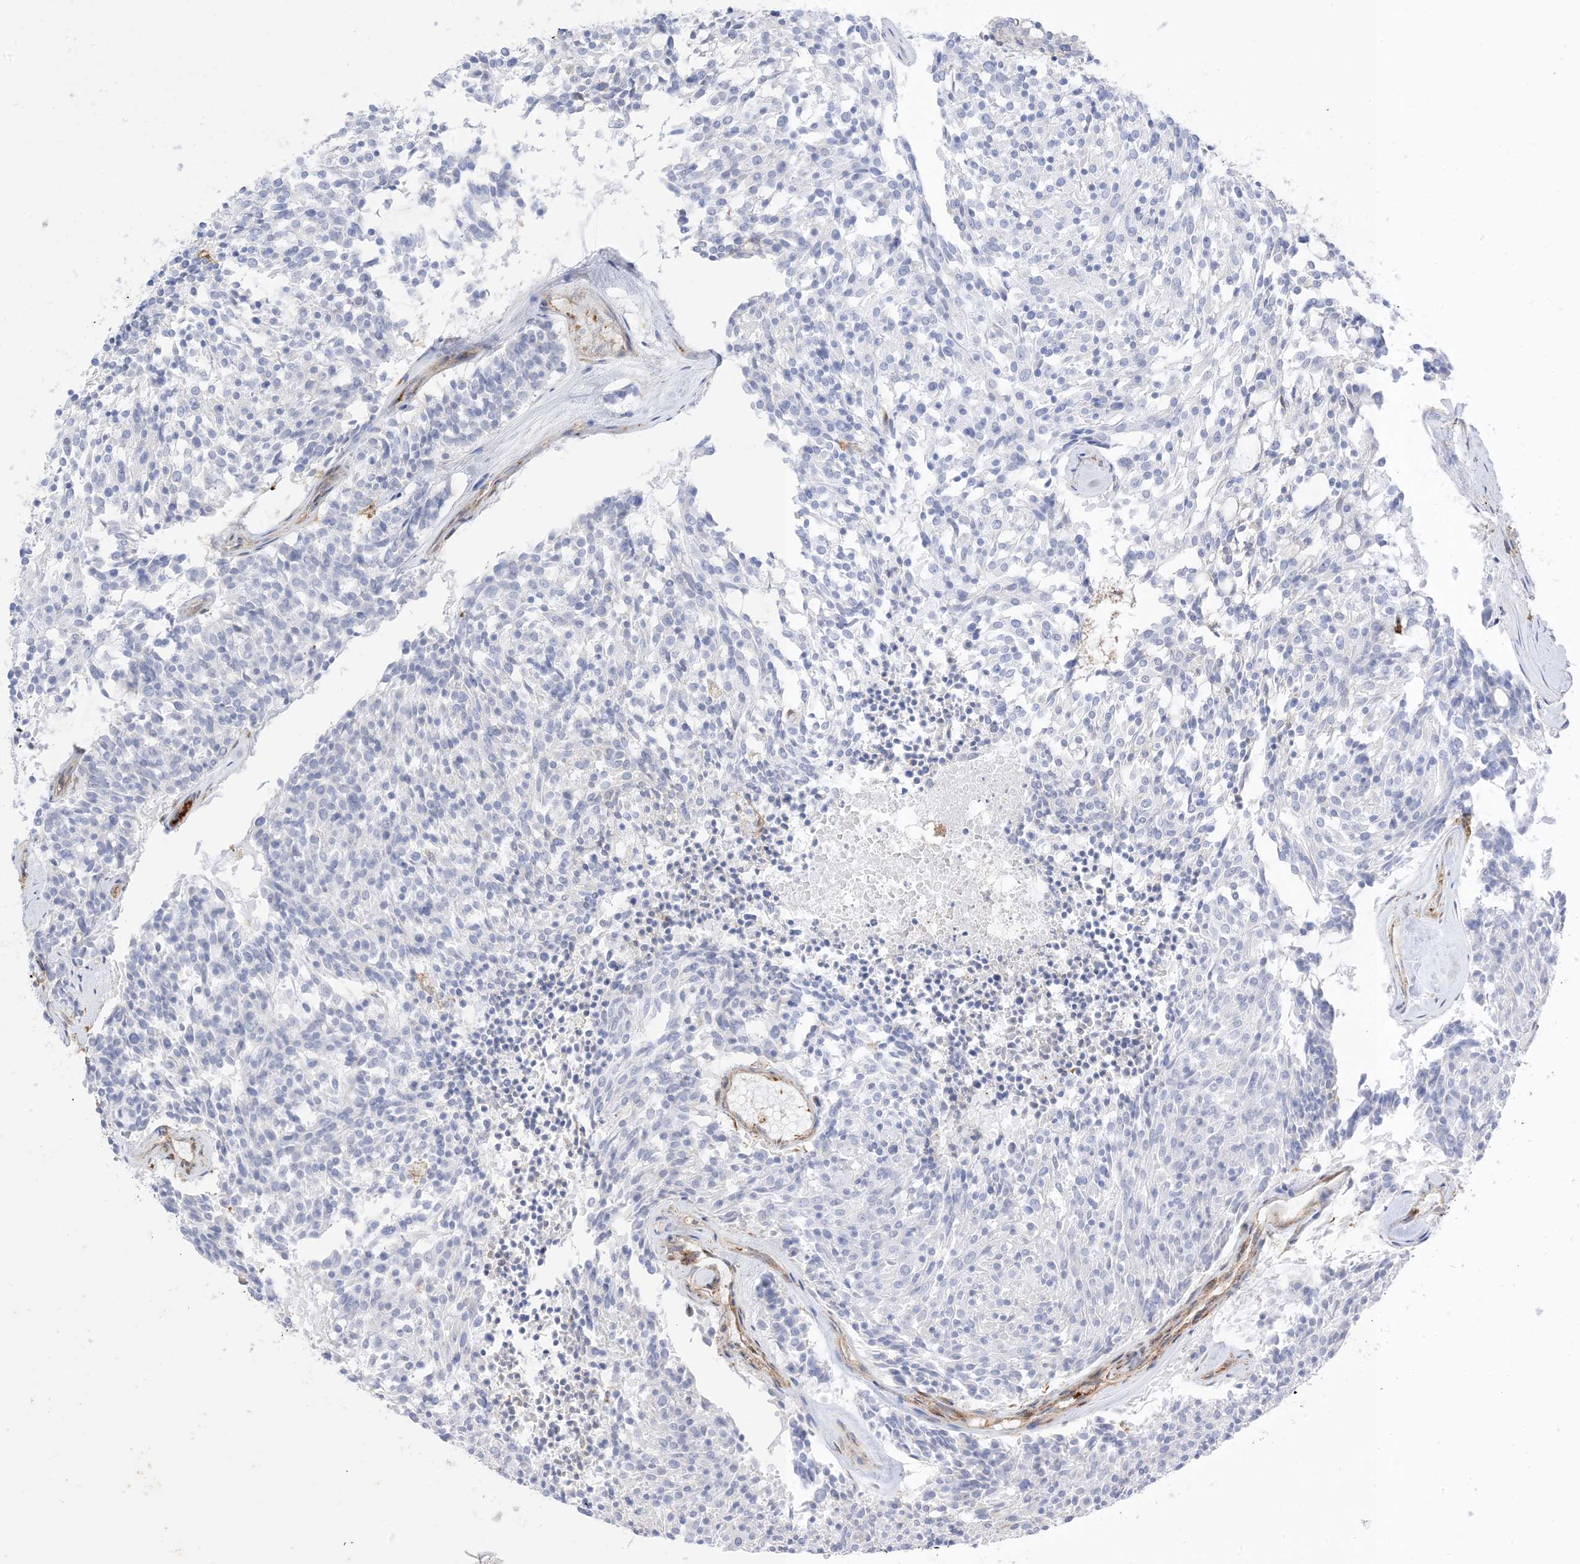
{"staining": {"intensity": "negative", "quantity": "none", "location": "none"}, "tissue": "carcinoid", "cell_type": "Tumor cells", "image_type": "cancer", "snomed": [{"axis": "morphology", "description": "Carcinoid, malignant, NOS"}, {"axis": "topography", "description": "Pancreas"}], "caption": "The histopathology image displays no significant positivity in tumor cells of carcinoid.", "gene": "GSN", "patient": {"sex": "female", "age": 54}}